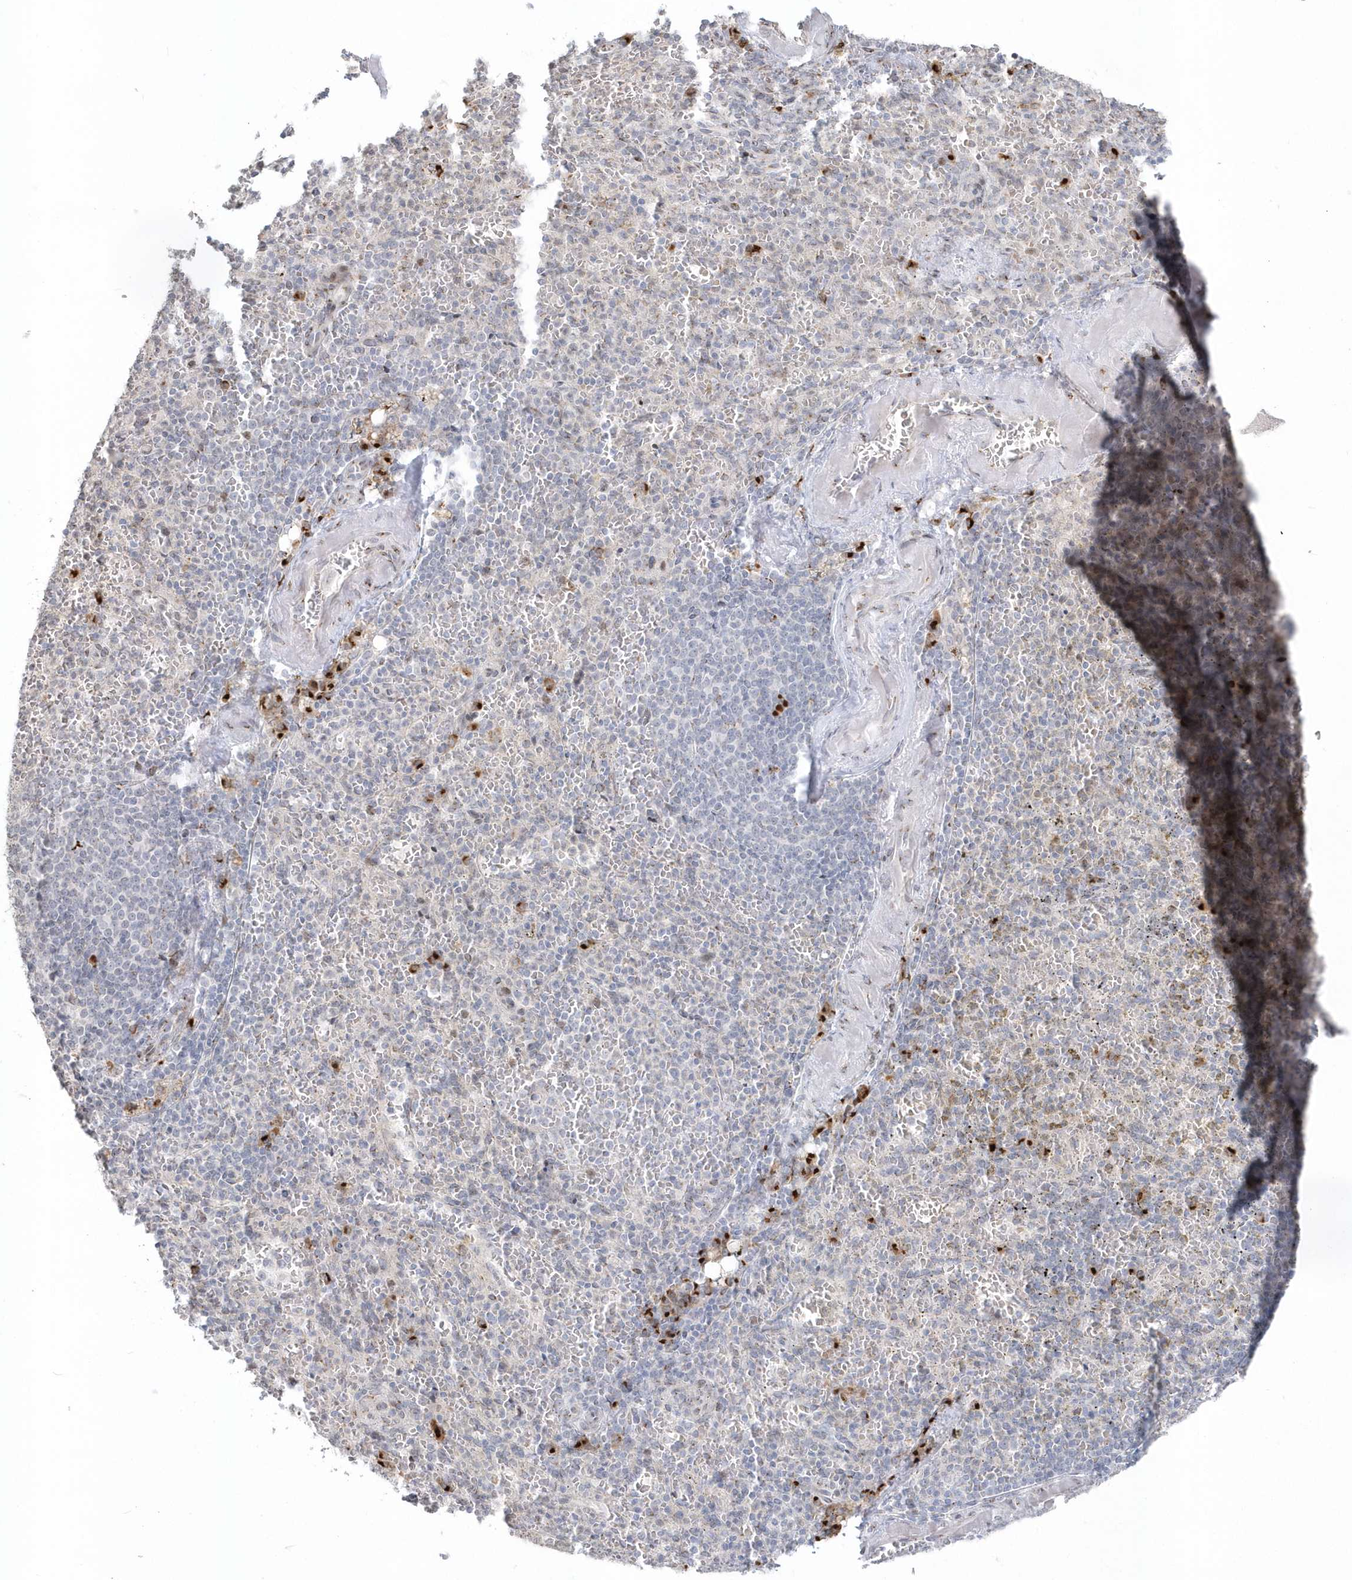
{"staining": {"intensity": "moderate", "quantity": "<25%", "location": "cytoplasmic/membranous"}, "tissue": "spleen", "cell_type": "Cells in red pulp", "image_type": "normal", "snomed": [{"axis": "morphology", "description": "Normal tissue, NOS"}, {"axis": "topography", "description": "Spleen"}], "caption": "Cells in red pulp show low levels of moderate cytoplasmic/membranous expression in about <25% of cells in normal human spleen. (IHC, brightfield microscopy, high magnification).", "gene": "DHFR", "patient": {"sex": "female", "age": 74}}